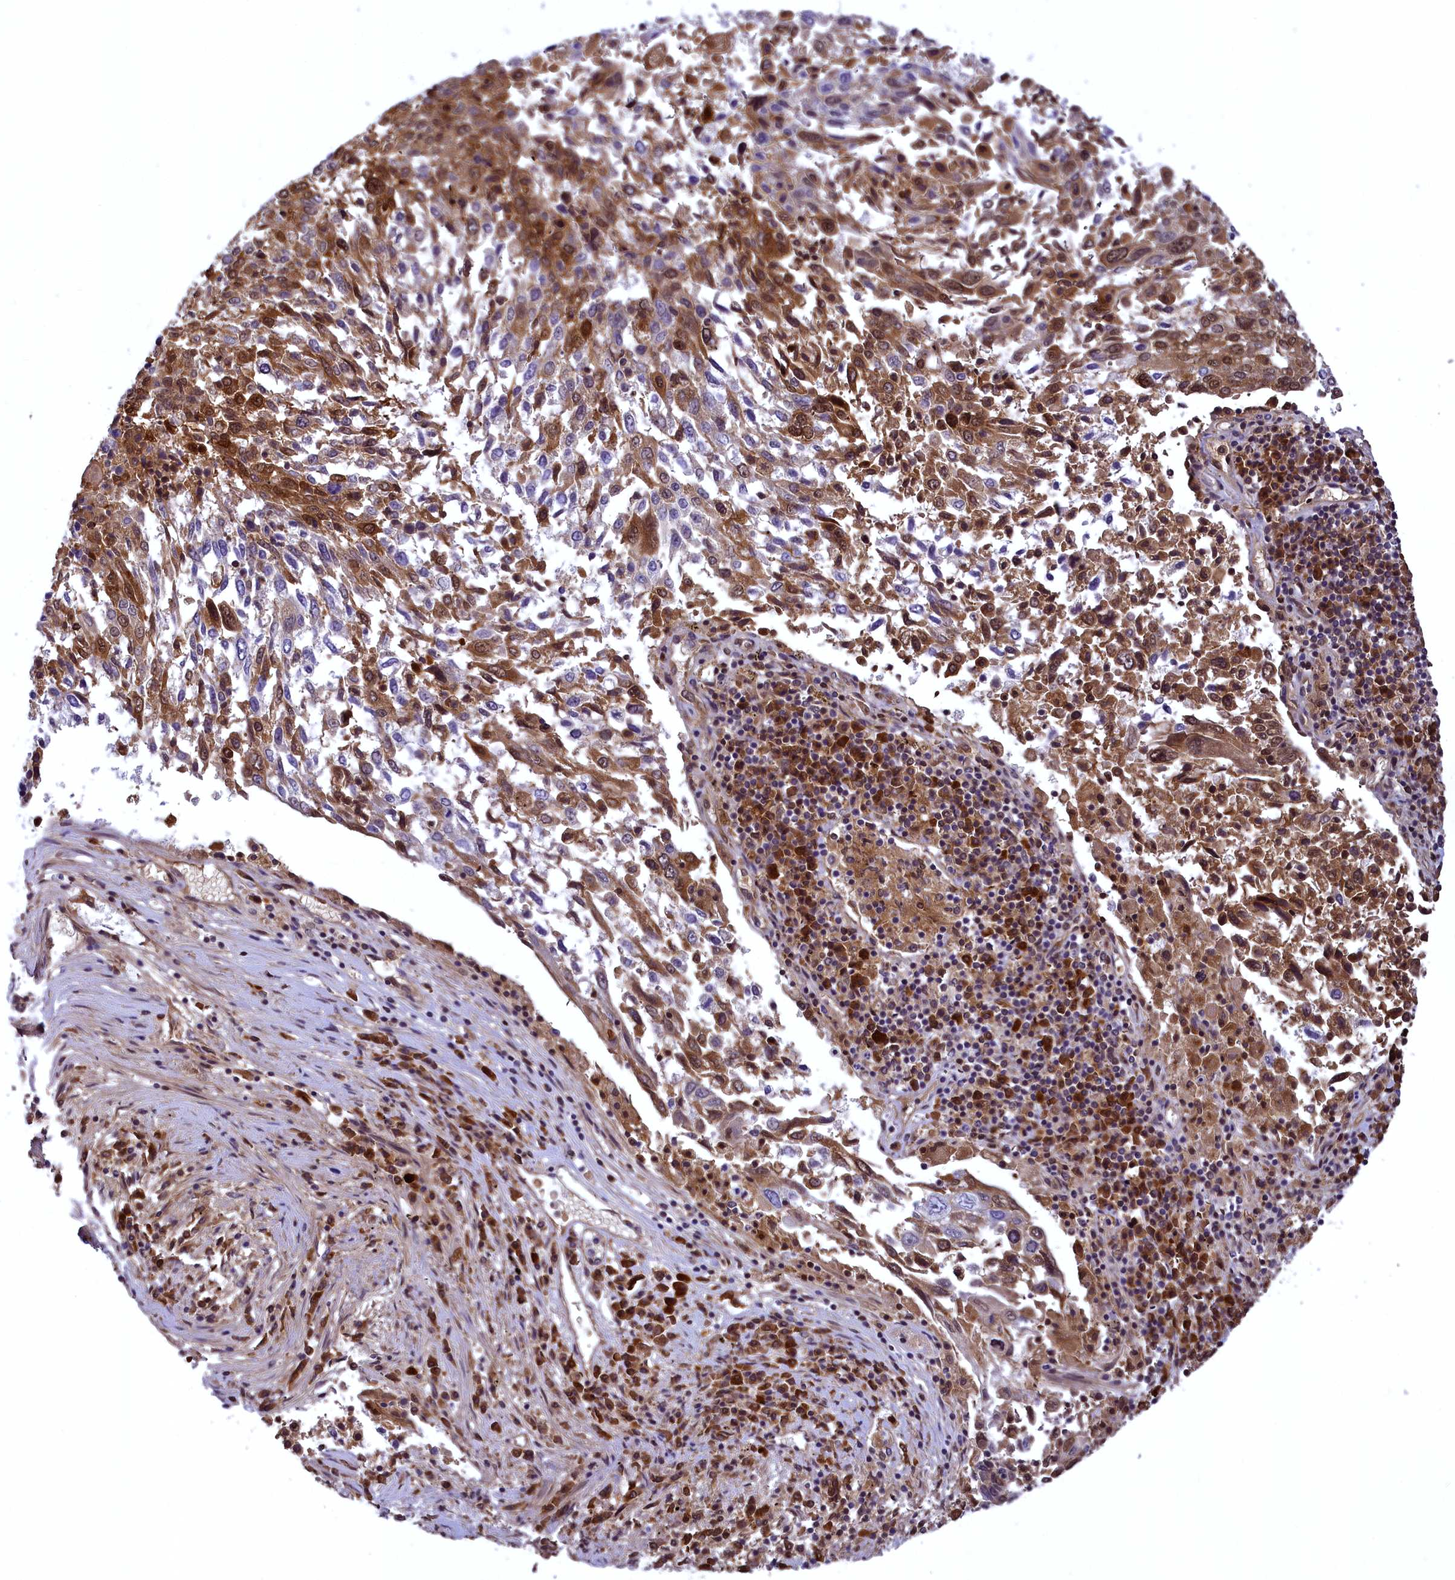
{"staining": {"intensity": "moderate", "quantity": ">75%", "location": "cytoplasmic/membranous,nuclear"}, "tissue": "lung cancer", "cell_type": "Tumor cells", "image_type": "cancer", "snomed": [{"axis": "morphology", "description": "Squamous cell carcinoma, NOS"}, {"axis": "topography", "description": "Lung"}], "caption": "The micrograph demonstrates immunohistochemical staining of lung cancer. There is moderate cytoplasmic/membranous and nuclear positivity is identified in approximately >75% of tumor cells.", "gene": "COX17", "patient": {"sex": "male", "age": 65}}